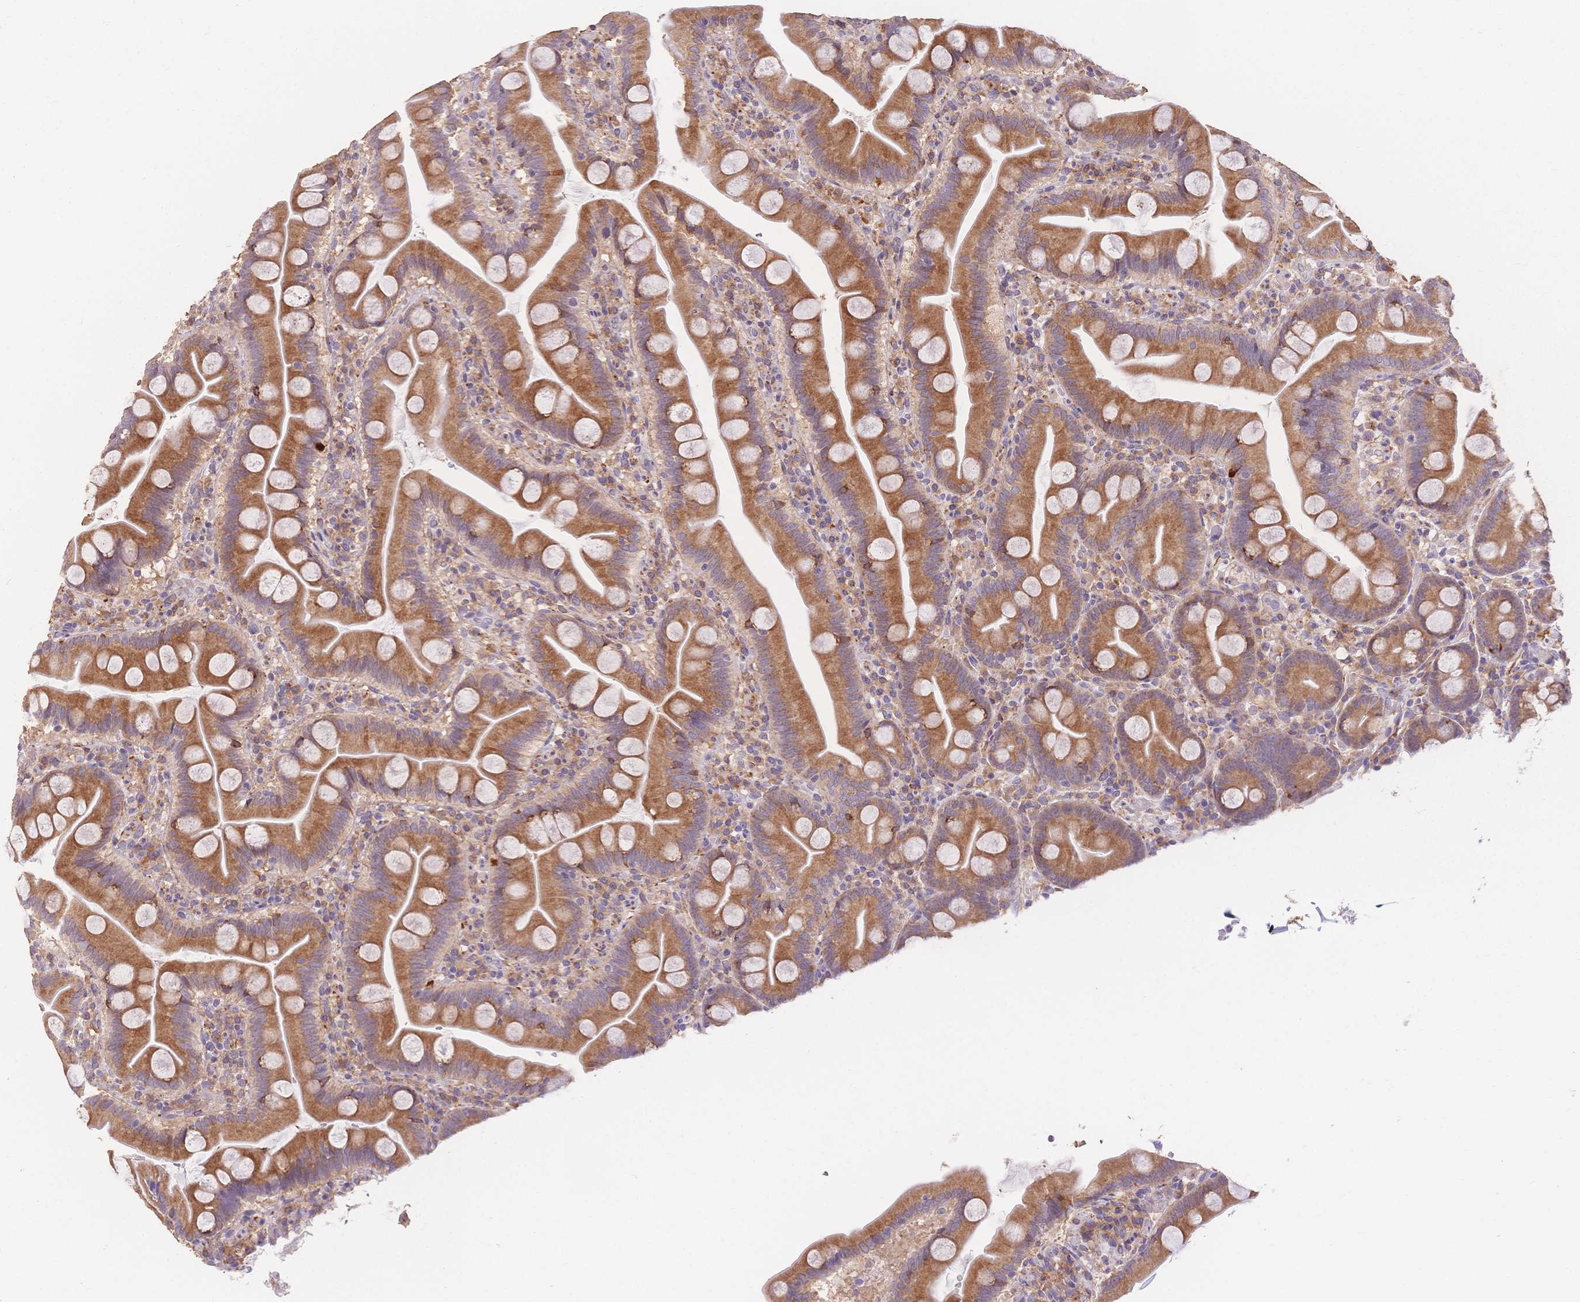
{"staining": {"intensity": "moderate", "quantity": ">75%", "location": "cytoplasmic/membranous"}, "tissue": "small intestine", "cell_type": "Glandular cells", "image_type": "normal", "snomed": [{"axis": "morphology", "description": "Normal tissue, NOS"}, {"axis": "topography", "description": "Small intestine"}], "caption": "Immunohistochemistry (IHC) image of benign small intestine: small intestine stained using IHC demonstrates medium levels of moderate protein expression localized specifically in the cytoplasmic/membranous of glandular cells, appearing as a cytoplasmic/membranous brown color.", "gene": "HS3ST5", "patient": {"sex": "female", "age": 68}}